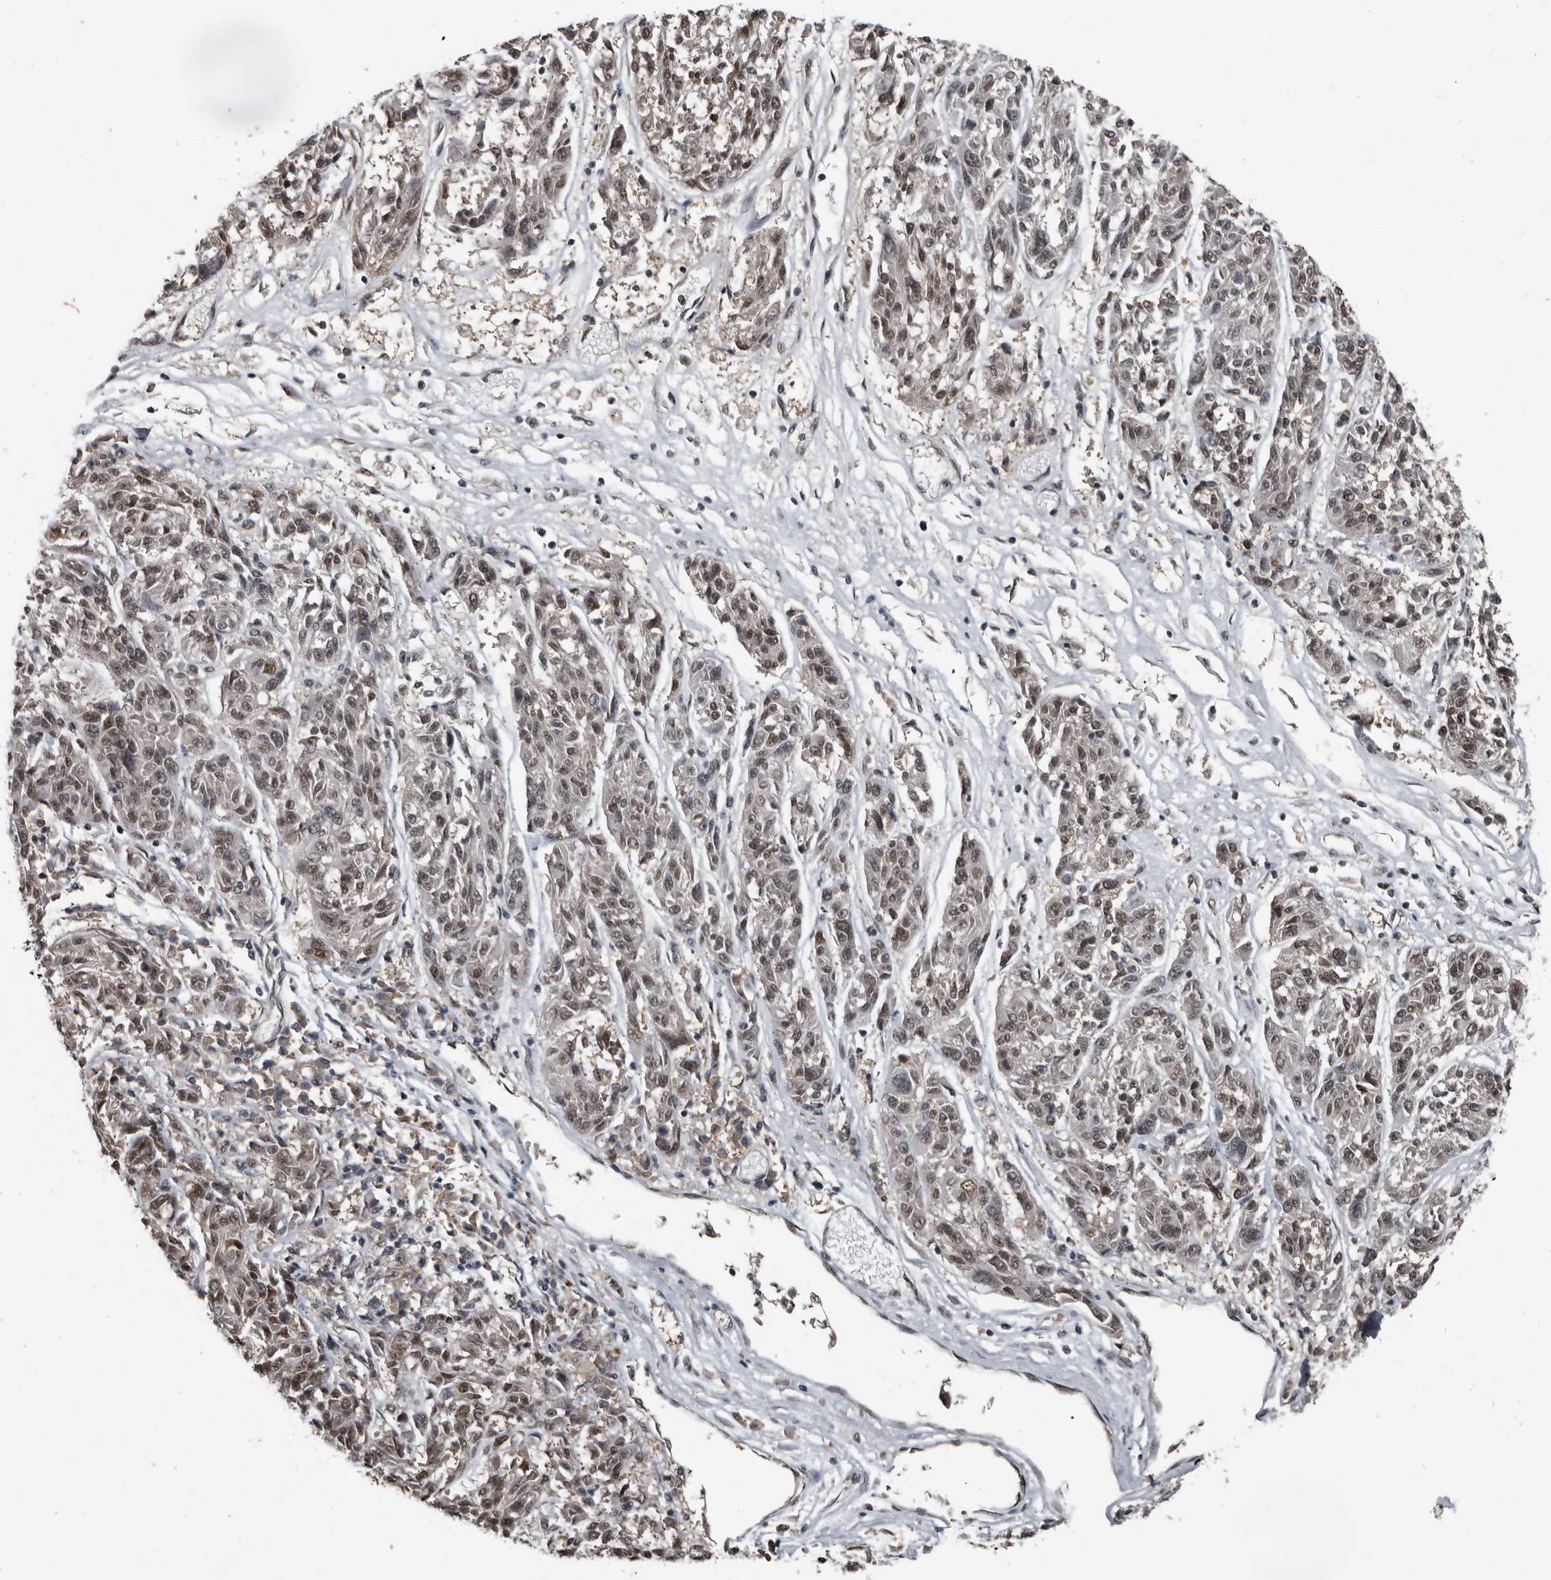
{"staining": {"intensity": "moderate", "quantity": "25%-75%", "location": "nuclear"}, "tissue": "melanoma", "cell_type": "Tumor cells", "image_type": "cancer", "snomed": [{"axis": "morphology", "description": "Malignant melanoma, NOS"}, {"axis": "topography", "description": "Skin"}], "caption": "Immunohistochemical staining of human melanoma displays medium levels of moderate nuclear protein positivity in about 25%-75% of tumor cells. (DAB (3,3'-diaminobenzidine) IHC with brightfield microscopy, high magnification).", "gene": "CHD1L", "patient": {"sex": "male", "age": 53}}